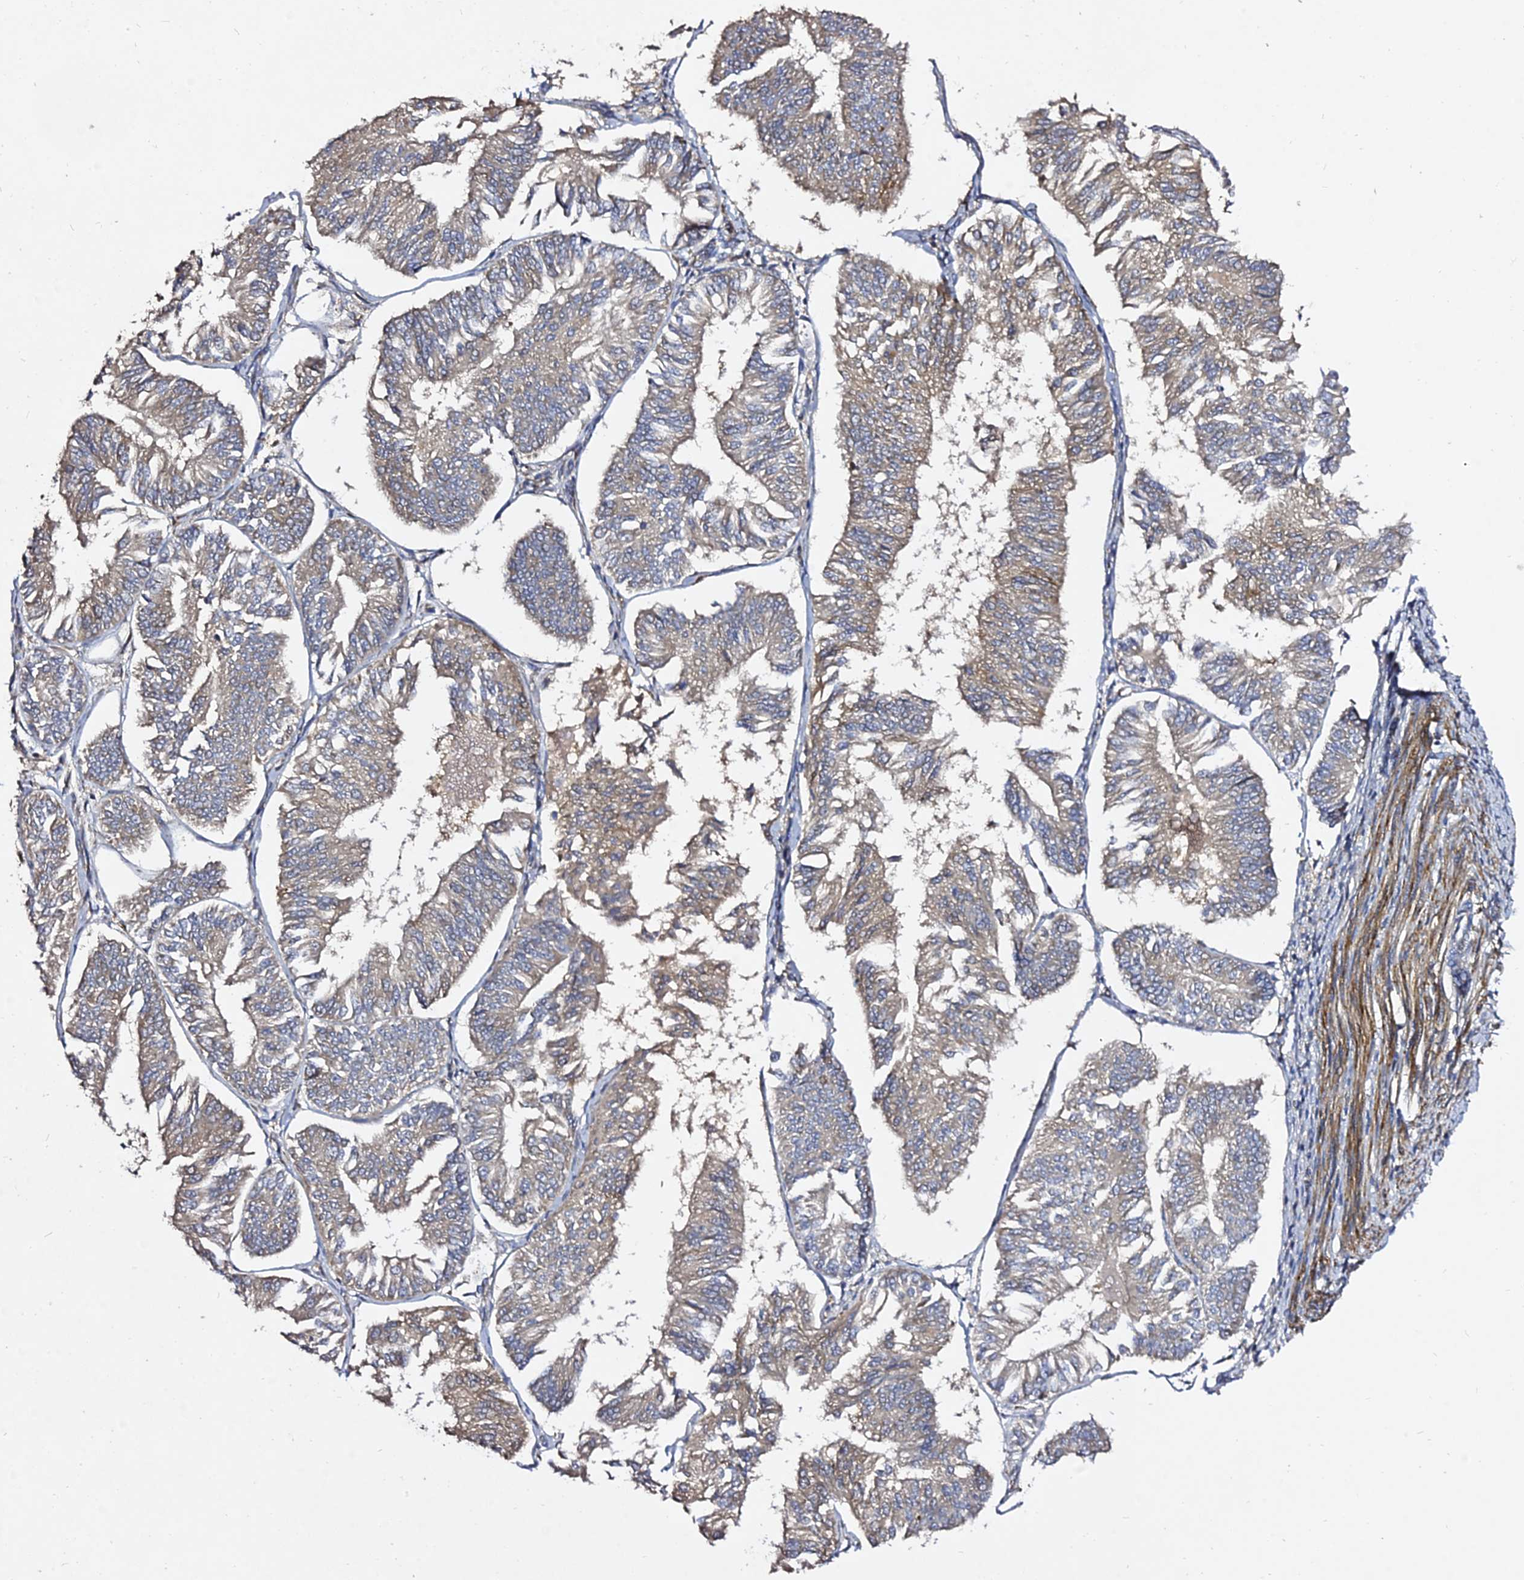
{"staining": {"intensity": "moderate", "quantity": "25%-75%", "location": "cytoplasmic/membranous"}, "tissue": "endometrial cancer", "cell_type": "Tumor cells", "image_type": "cancer", "snomed": [{"axis": "morphology", "description": "Adenocarcinoma, NOS"}, {"axis": "topography", "description": "Endometrium"}], "caption": "Approximately 25%-75% of tumor cells in endometrial cancer (adenocarcinoma) demonstrate moderate cytoplasmic/membranous protein positivity as visualized by brown immunohistochemical staining.", "gene": "GRTP1", "patient": {"sex": "female", "age": 58}}